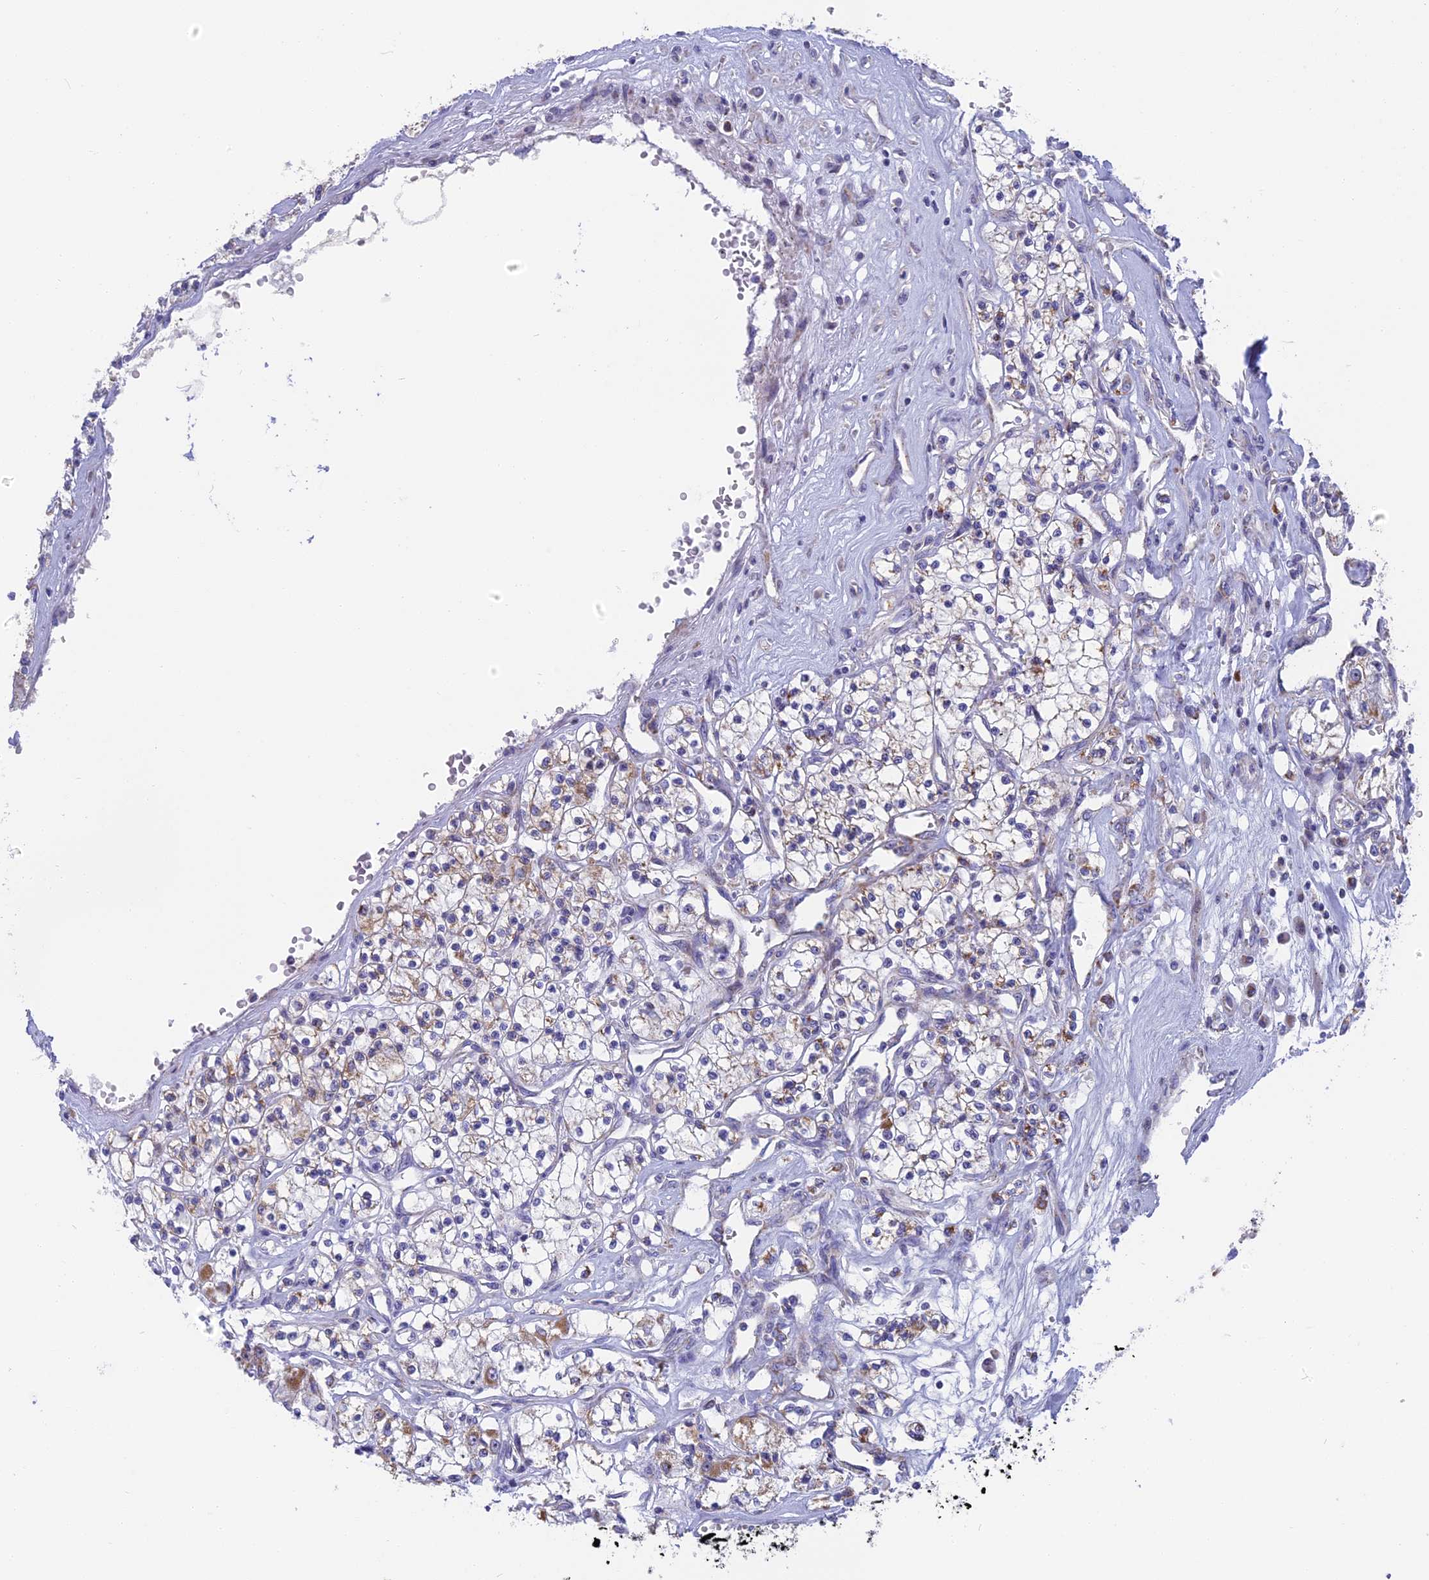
{"staining": {"intensity": "weak", "quantity": "<25%", "location": "cytoplasmic/membranous"}, "tissue": "renal cancer", "cell_type": "Tumor cells", "image_type": "cancer", "snomed": [{"axis": "morphology", "description": "Adenocarcinoma, NOS"}, {"axis": "topography", "description": "Kidney"}], "caption": "Immunohistochemical staining of human renal cancer (adenocarcinoma) exhibits no significant expression in tumor cells.", "gene": "DTWD1", "patient": {"sex": "female", "age": 59}}